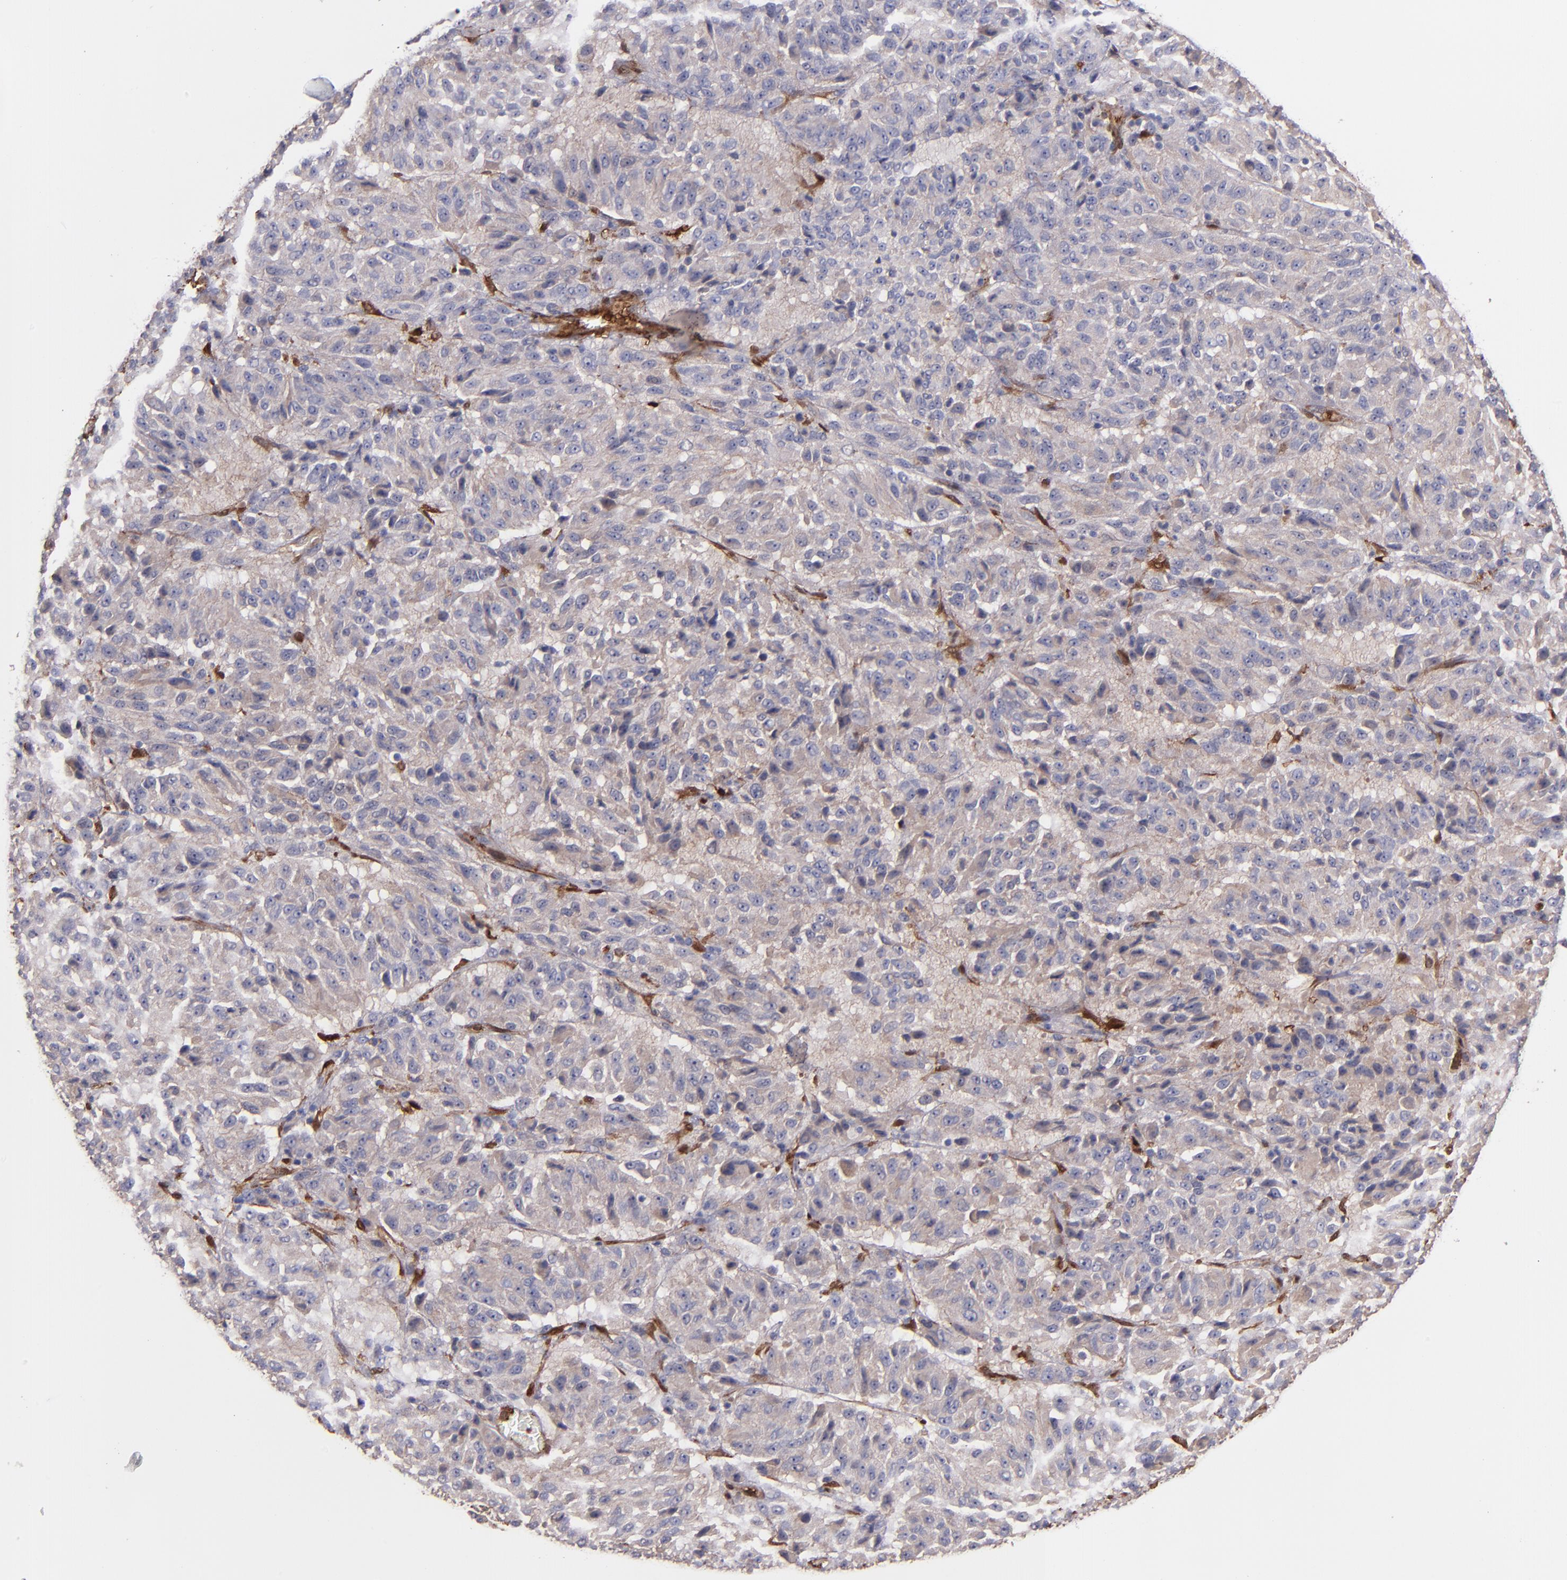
{"staining": {"intensity": "weak", "quantity": ">75%", "location": "cytoplasmic/membranous"}, "tissue": "melanoma", "cell_type": "Tumor cells", "image_type": "cancer", "snomed": [{"axis": "morphology", "description": "Malignant melanoma, Metastatic site"}, {"axis": "topography", "description": "Lung"}], "caption": "This is a photomicrograph of IHC staining of malignant melanoma (metastatic site), which shows weak positivity in the cytoplasmic/membranous of tumor cells.", "gene": "VCL", "patient": {"sex": "male", "age": 64}}